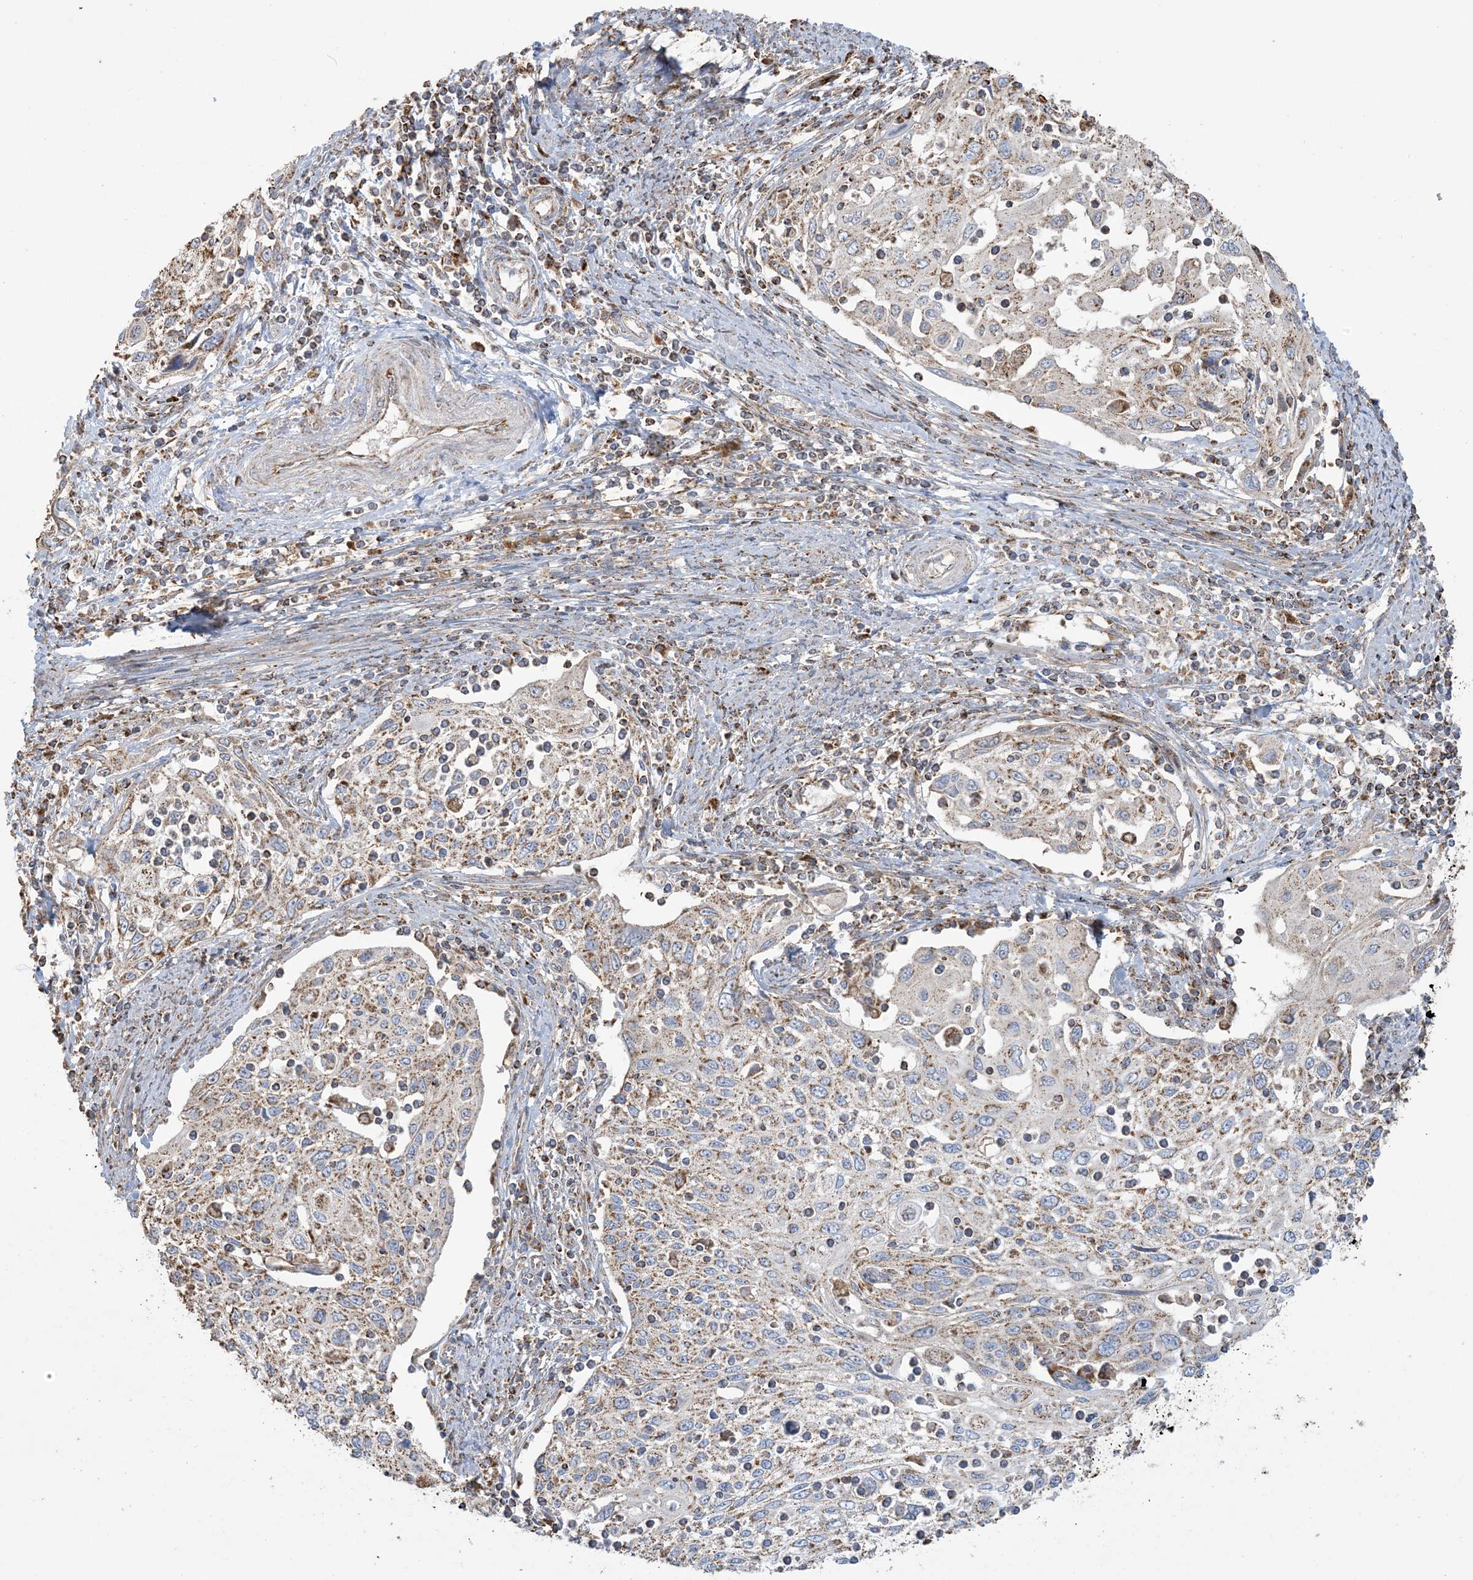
{"staining": {"intensity": "moderate", "quantity": ">75%", "location": "cytoplasmic/membranous"}, "tissue": "cervical cancer", "cell_type": "Tumor cells", "image_type": "cancer", "snomed": [{"axis": "morphology", "description": "Squamous cell carcinoma, NOS"}, {"axis": "topography", "description": "Cervix"}], "caption": "Human cervical cancer stained with a protein marker reveals moderate staining in tumor cells.", "gene": "AGA", "patient": {"sex": "female", "age": 70}}